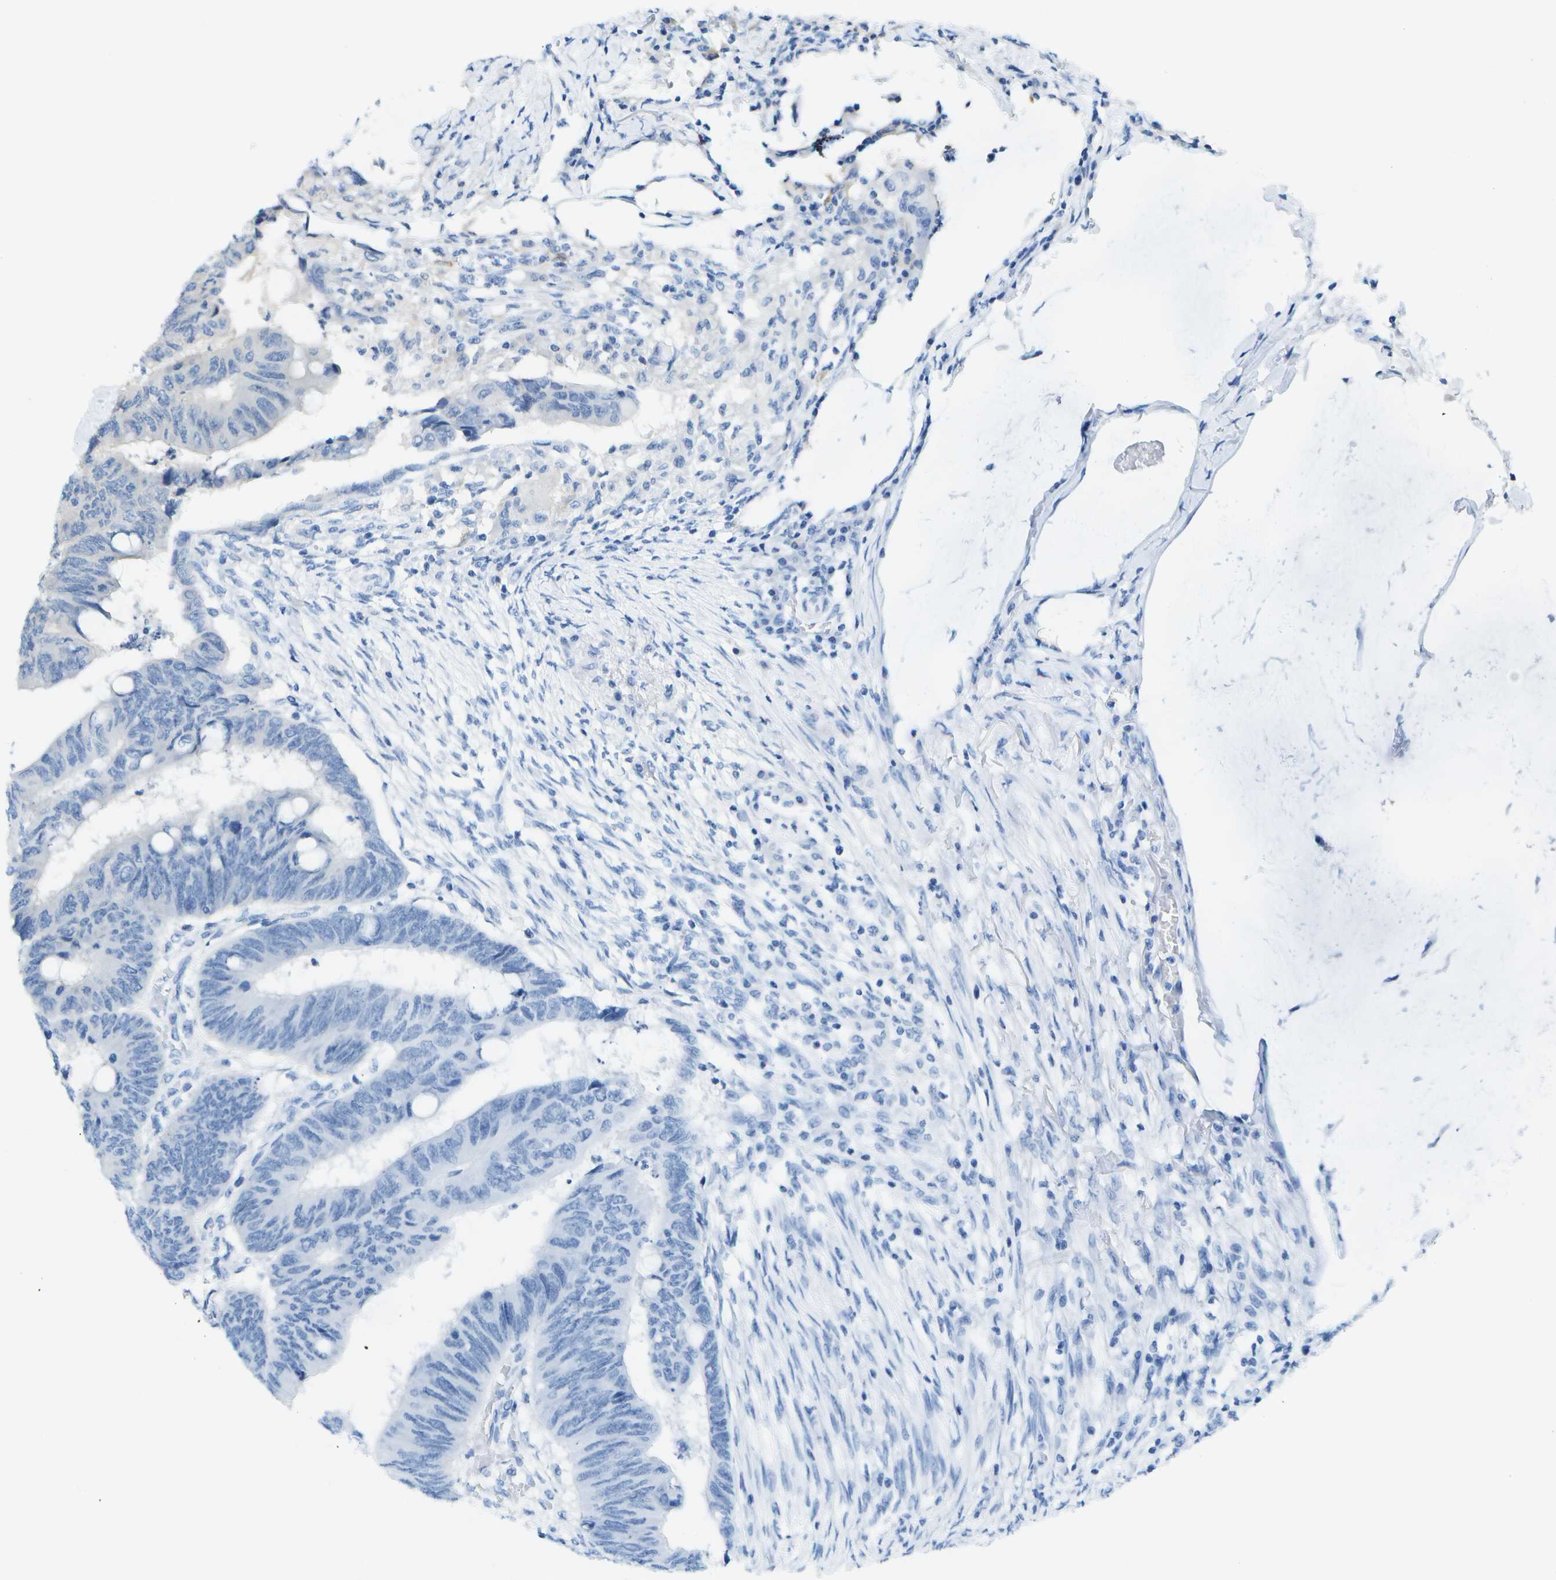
{"staining": {"intensity": "weak", "quantity": "<25%", "location": "cytoplasmic/membranous"}, "tissue": "colorectal cancer", "cell_type": "Tumor cells", "image_type": "cancer", "snomed": [{"axis": "morphology", "description": "Normal tissue, NOS"}, {"axis": "morphology", "description": "Adenocarcinoma, NOS"}, {"axis": "topography", "description": "Rectum"}], "caption": "This micrograph is of colorectal cancer (adenocarcinoma) stained with IHC to label a protein in brown with the nuclei are counter-stained blue. There is no staining in tumor cells. (Brightfield microscopy of DAB IHC at high magnification).", "gene": "WNK2", "patient": {"sex": "male", "age": 92}}